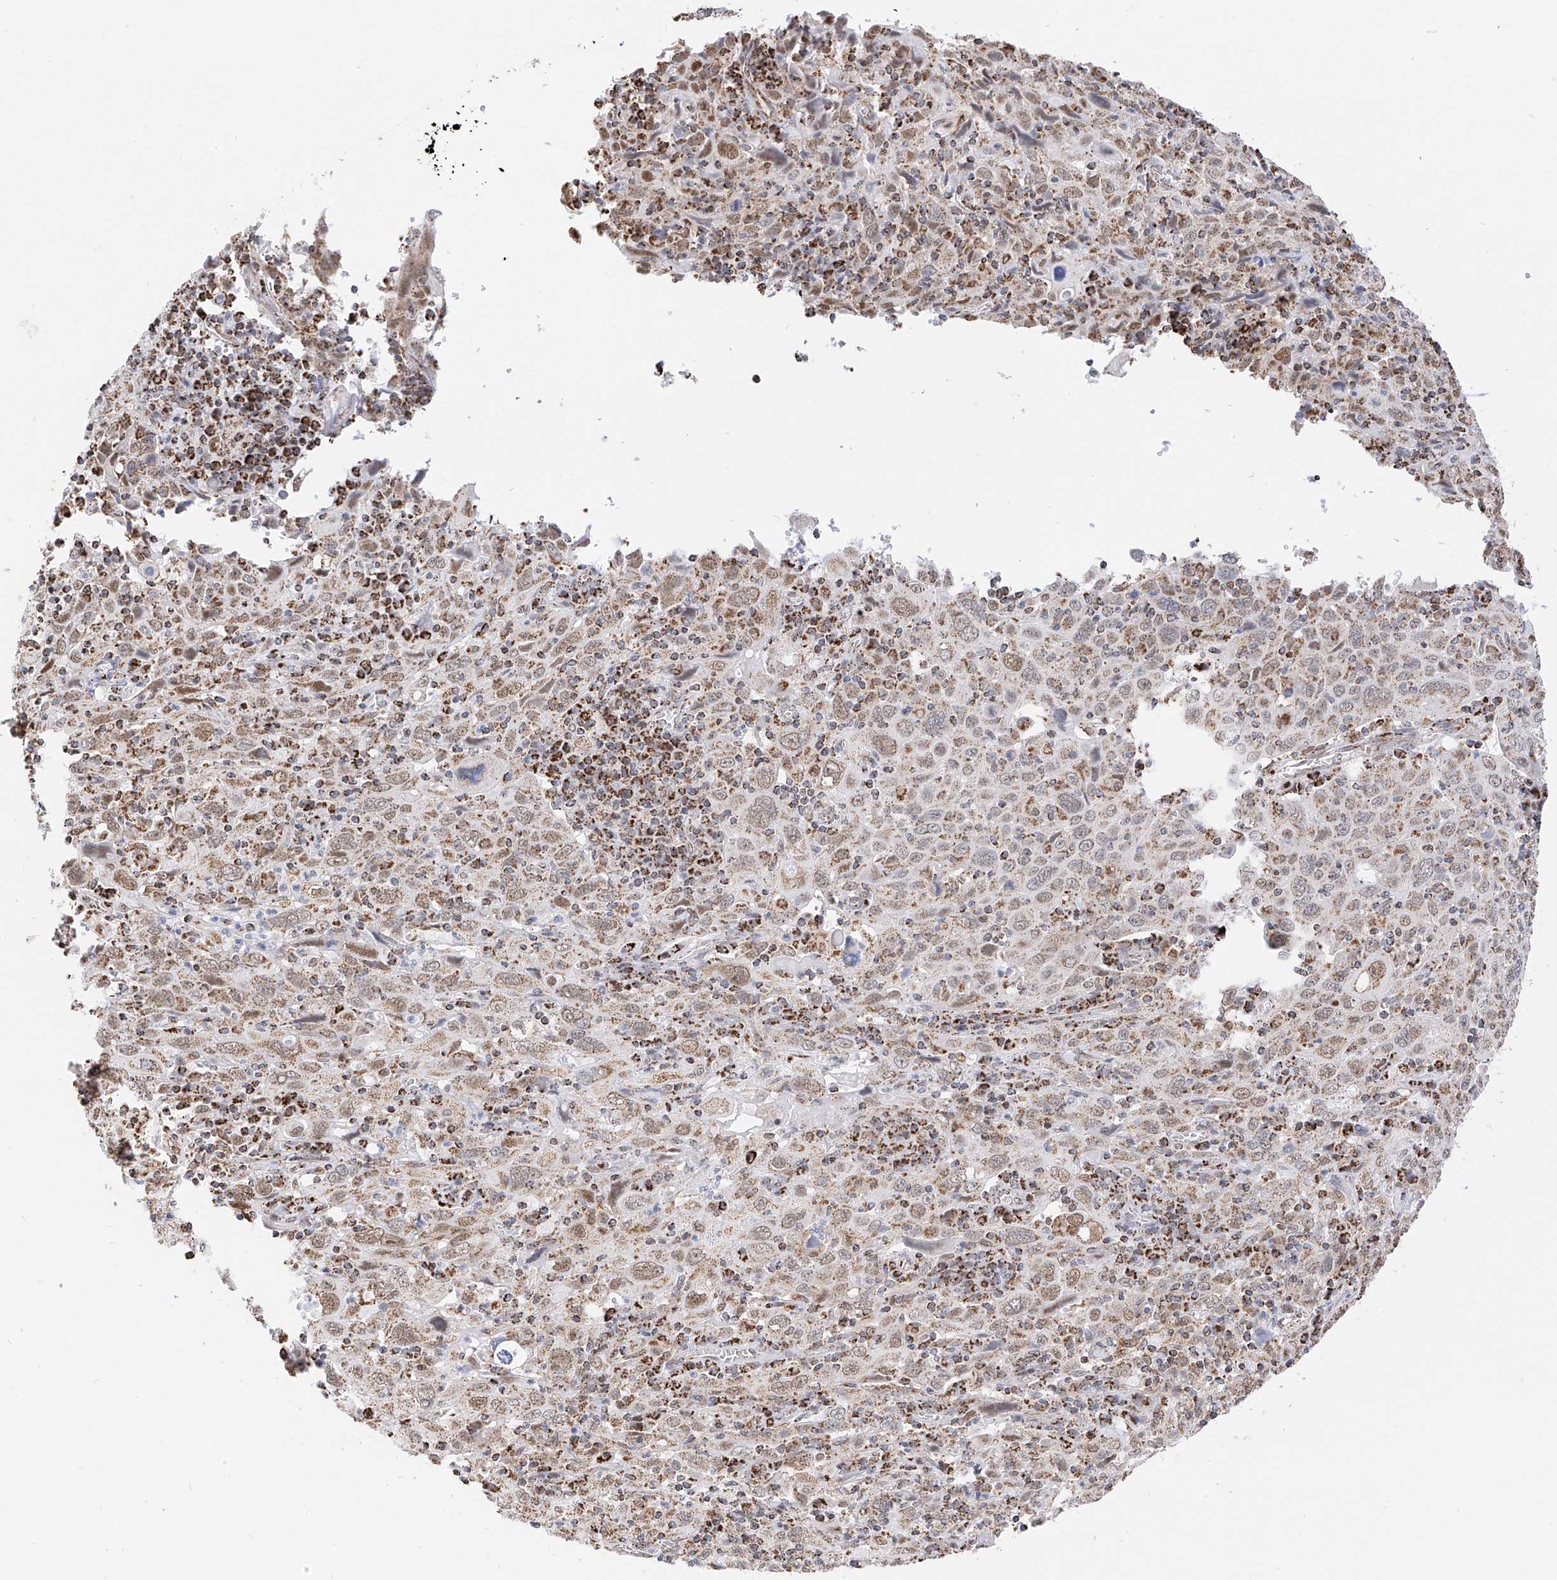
{"staining": {"intensity": "weak", "quantity": ">75%", "location": "cytoplasmic/membranous"}, "tissue": "cervical cancer", "cell_type": "Tumor cells", "image_type": "cancer", "snomed": [{"axis": "morphology", "description": "Squamous cell carcinoma, NOS"}, {"axis": "topography", "description": "Cervix"}], "caption": "This is an image of immunohistochemistry (IHC) staining of cervical cancer, which shows weak staining in the cytoplasmic/membranous of tumor cells.", "gene": "NALCN", "patient": {"sex": "female", "age": 46}}